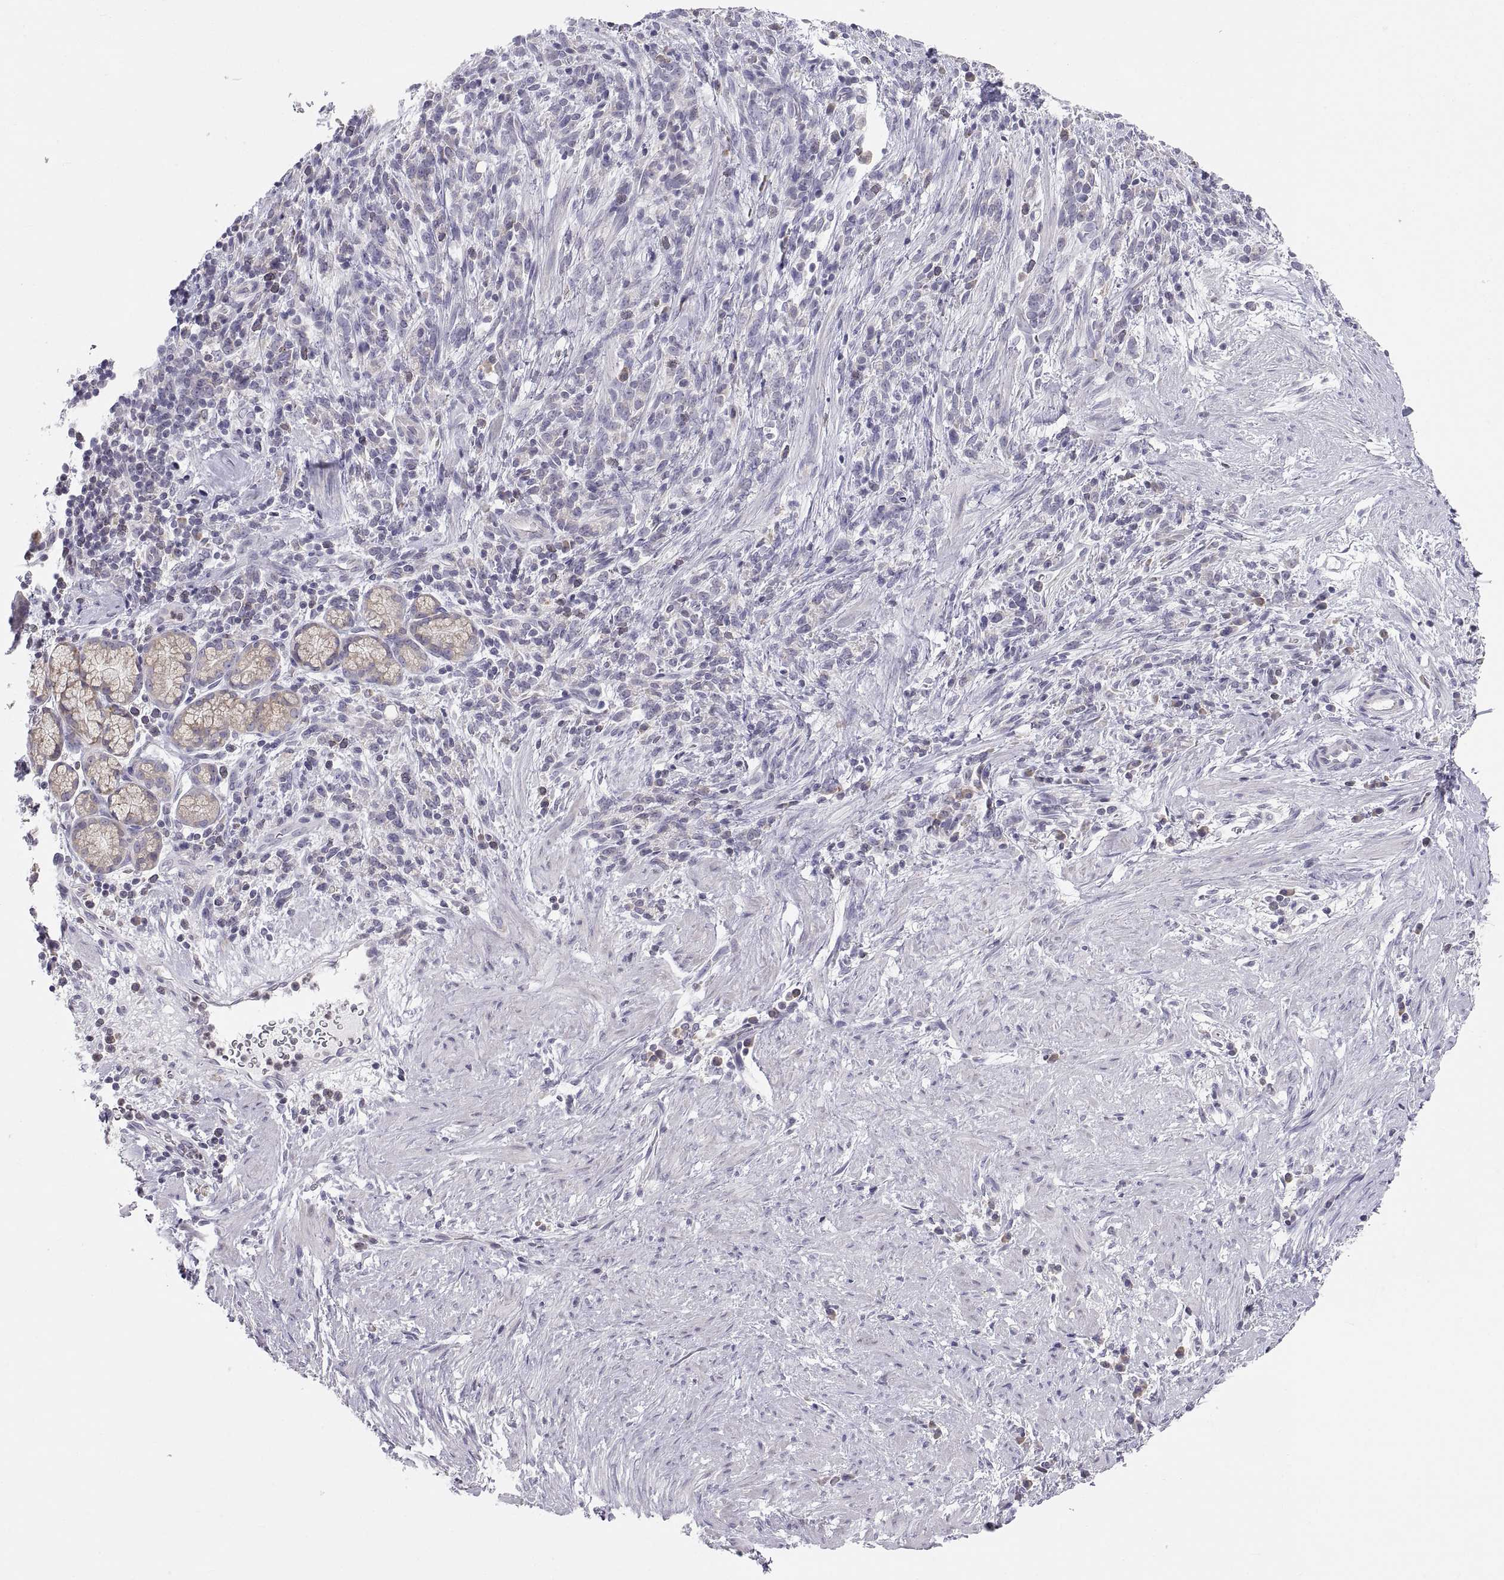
{"staining": {"intensity": "negative", "quantity": "none", "location": "none"}, "tissue": "stomach cancer", "cell_type": "Tumor cells", "image_type": "cancer", "snomed": [{"axis": "morphology", "description": "Adenocarcinoma, NOS"}, {"axis": "topography", "description": "Stomach"}], "caption": "This photomicrograph is of stomach cancer (adenocarcinoma) stained with IHC to label a protein in brown with the nuclei are counter-stained blue. There is no positivity in tumor cells.", "gene": "ERO1A", "patient": {"sex": "female", "age": 57}}